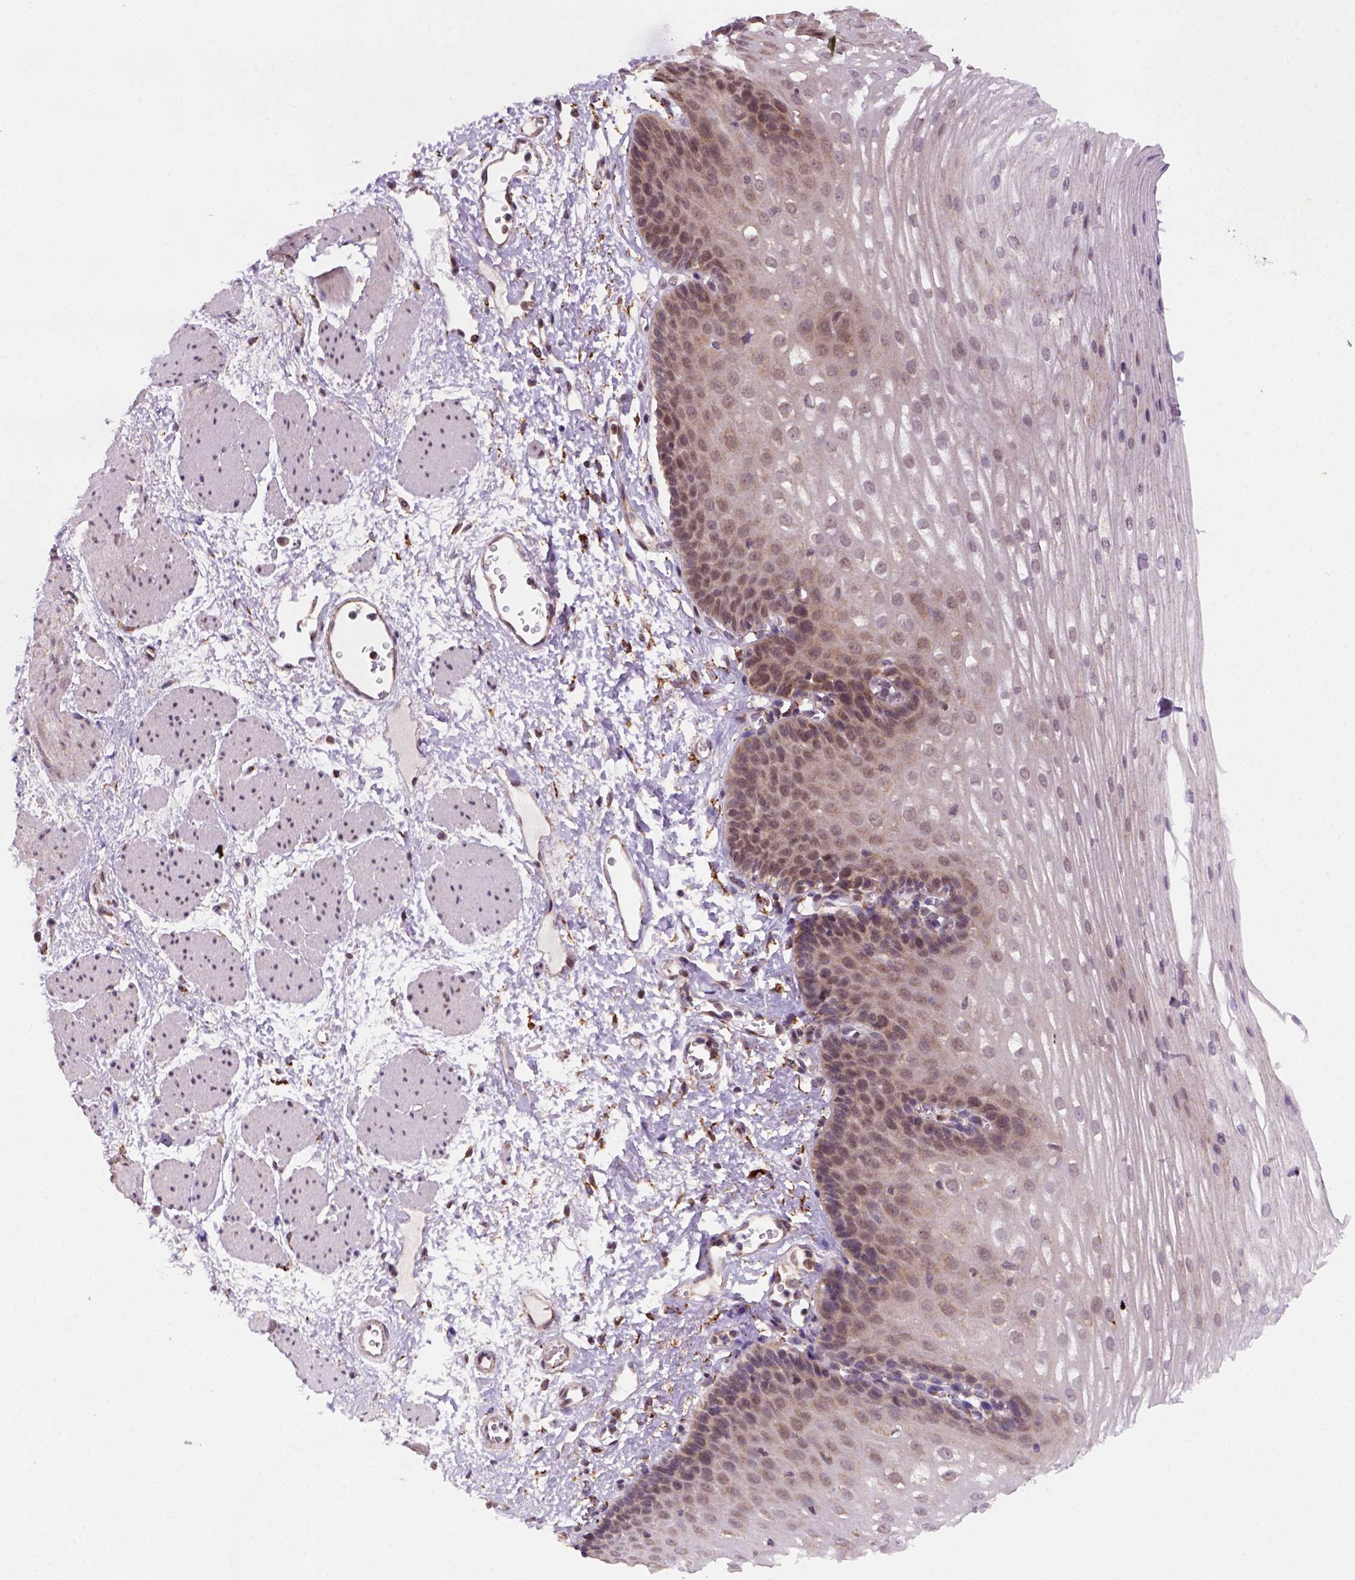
{"staining": {"intensity": "strong", "quantity": "<25%", "location": "cytoplasmic/membranous"}, "tissue": "esophagus", "cell_type": "Squamous epithelial cells", "image_type": "normal", "snomed": [{"axis": "morphology", "description": "Normal tissue, NOS"}, {"axis": "topography", "description": "Esophagus"}], "caption": "An image of esophagus stained for a protein reveals strong cytoplasmic/membranous brown staining in squamous epithelial cells. The protein is shown in brown color, while the nuclei are stained blue.", "gene": "FZD7", "patient": {"sex": "male", "age": 62}}